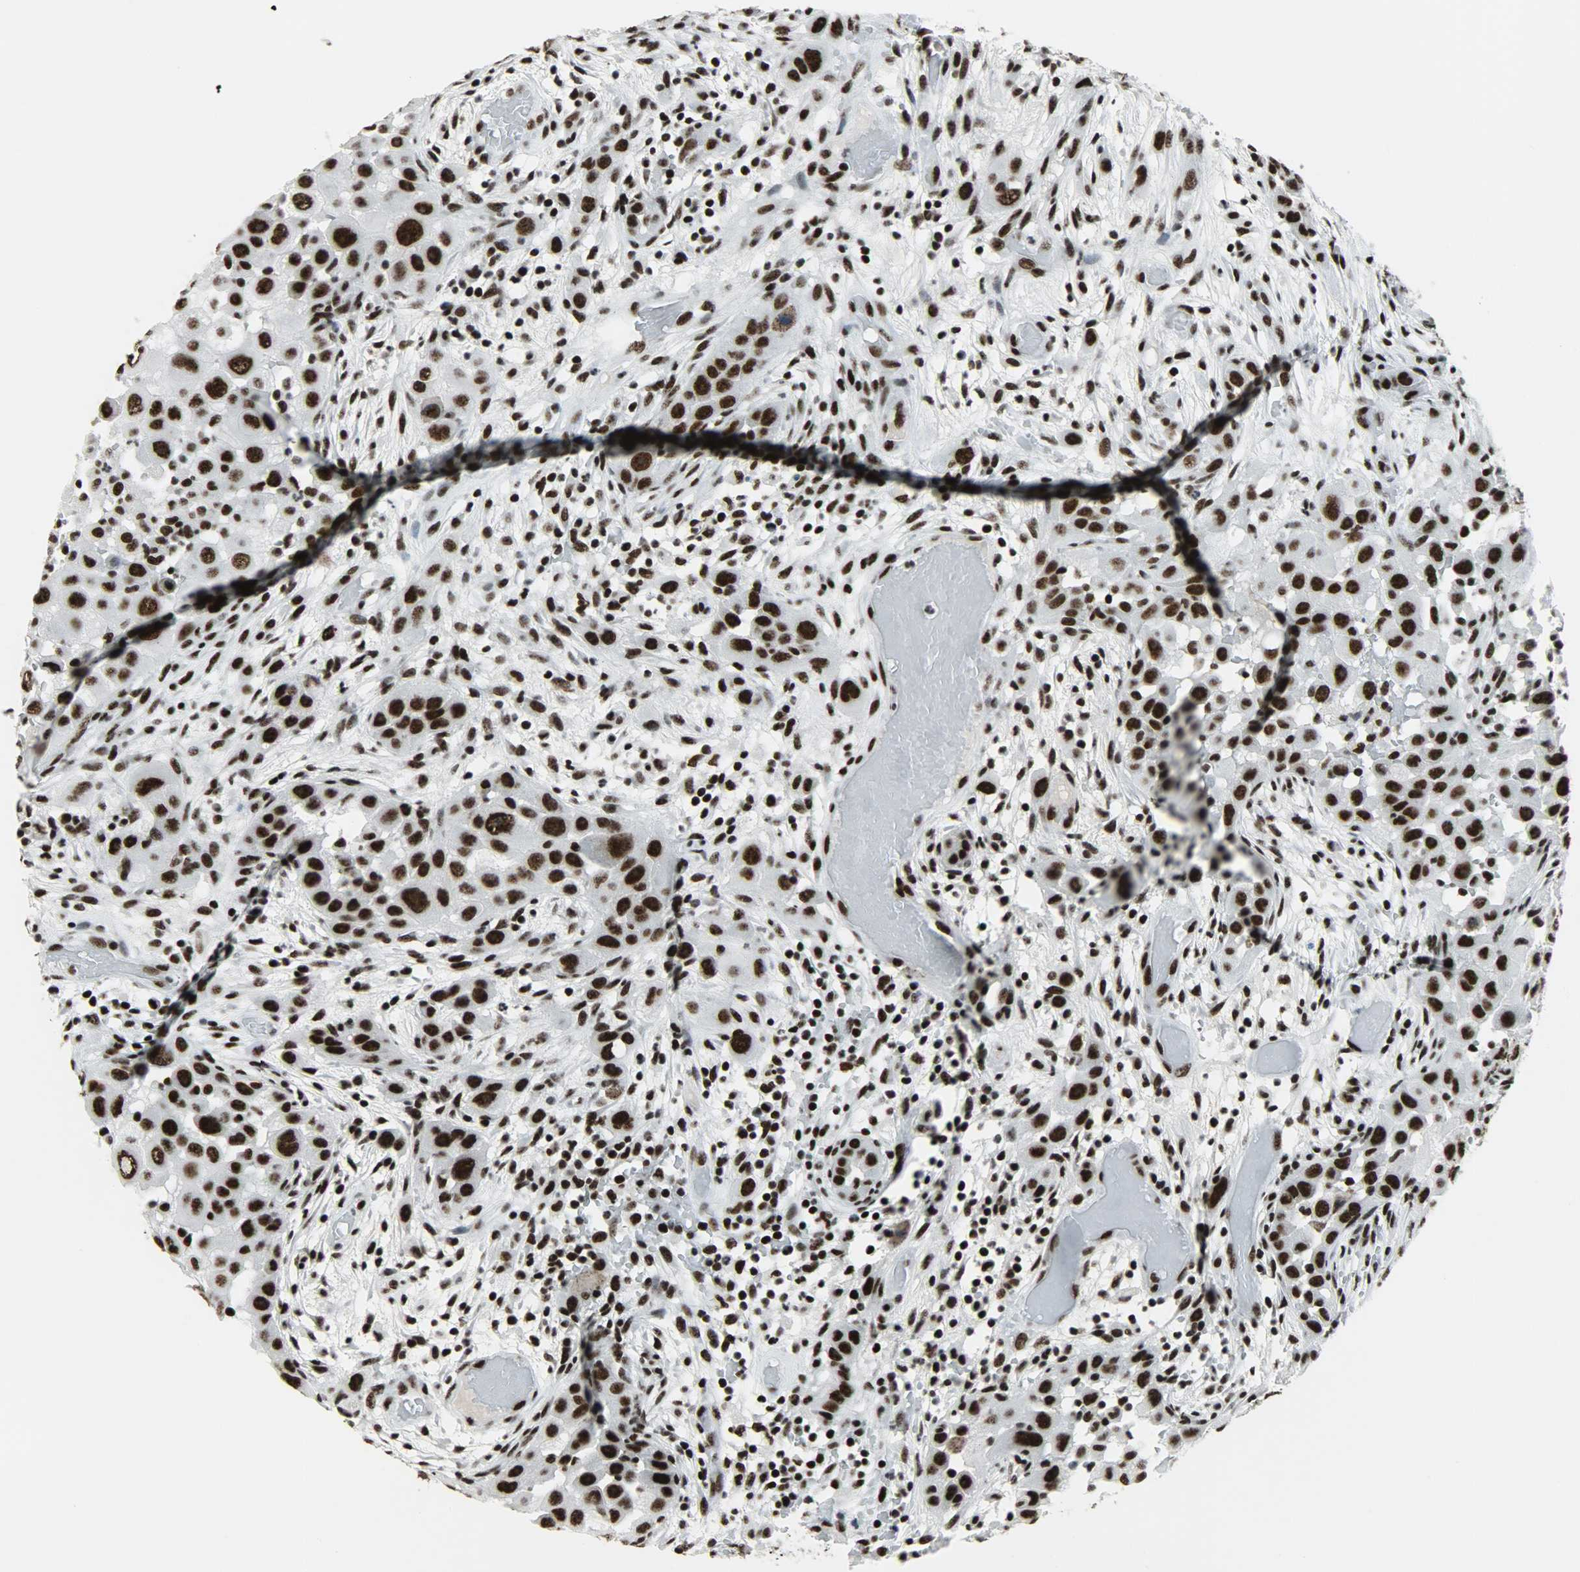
{"staining": {"intensity": "strong", "quantity": ">75%", "location": "nuclear"}, "tissue": "head and neck cancer", "cell_type": "Tumor cells", "image_type": "cancer", "snomed": [{"axis": "morphology", "description": "Carcinoma, NOS"}, {"axis": "topography", "description": "Head-Neck"}], "caption": "A brown stain highlights strong nuclear staining of a protein in human carcinoma (head and neck) tumor cells.", "gene": "SNRPA", "patient": {"sex": "male", "age": 87}}